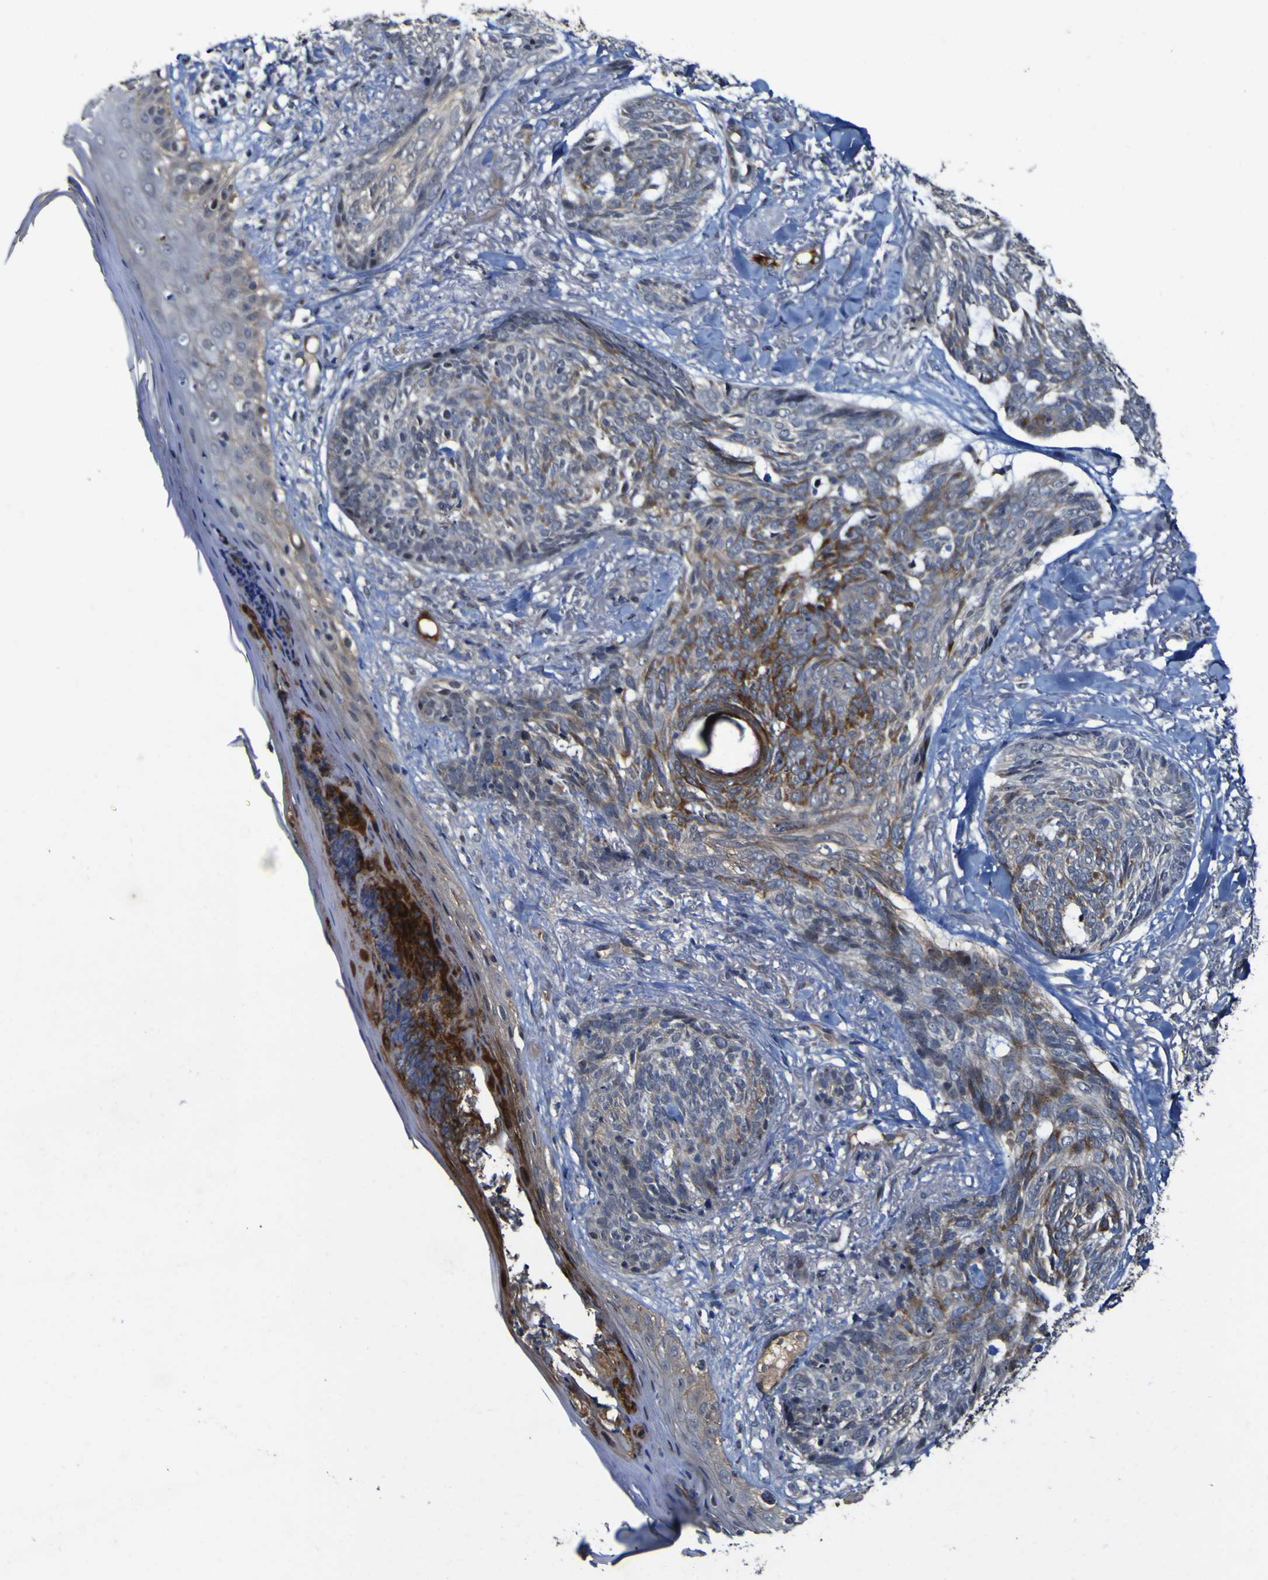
{"staining": {"intensity": "strong", "quantity": "<25%", "location": "cytoplasmic/membranous"}, "tissue": "skin cancer", "cell_type": "Tumor cells", "image_type": "cancer", "snomed": [{"axis": "morphology", "description": "Basal cell carcinoma"}, {"axis": "topography", "description": "Skin"}], "caption": "Immunohistochemical staining of skin cancer (basal cell carcinoma) displays medium levels of strong cytoplasmic/membranous positivity in approximately <25% of tumor cells. The protein of interest is stained brown, and the nuclei are stained in blue (DAB (3,3'-diaminobenzidine) IHC with brightfield microscopy, high magnification).", "gene": "CCL2", "patient": {"sex": "male", "age": 43}}